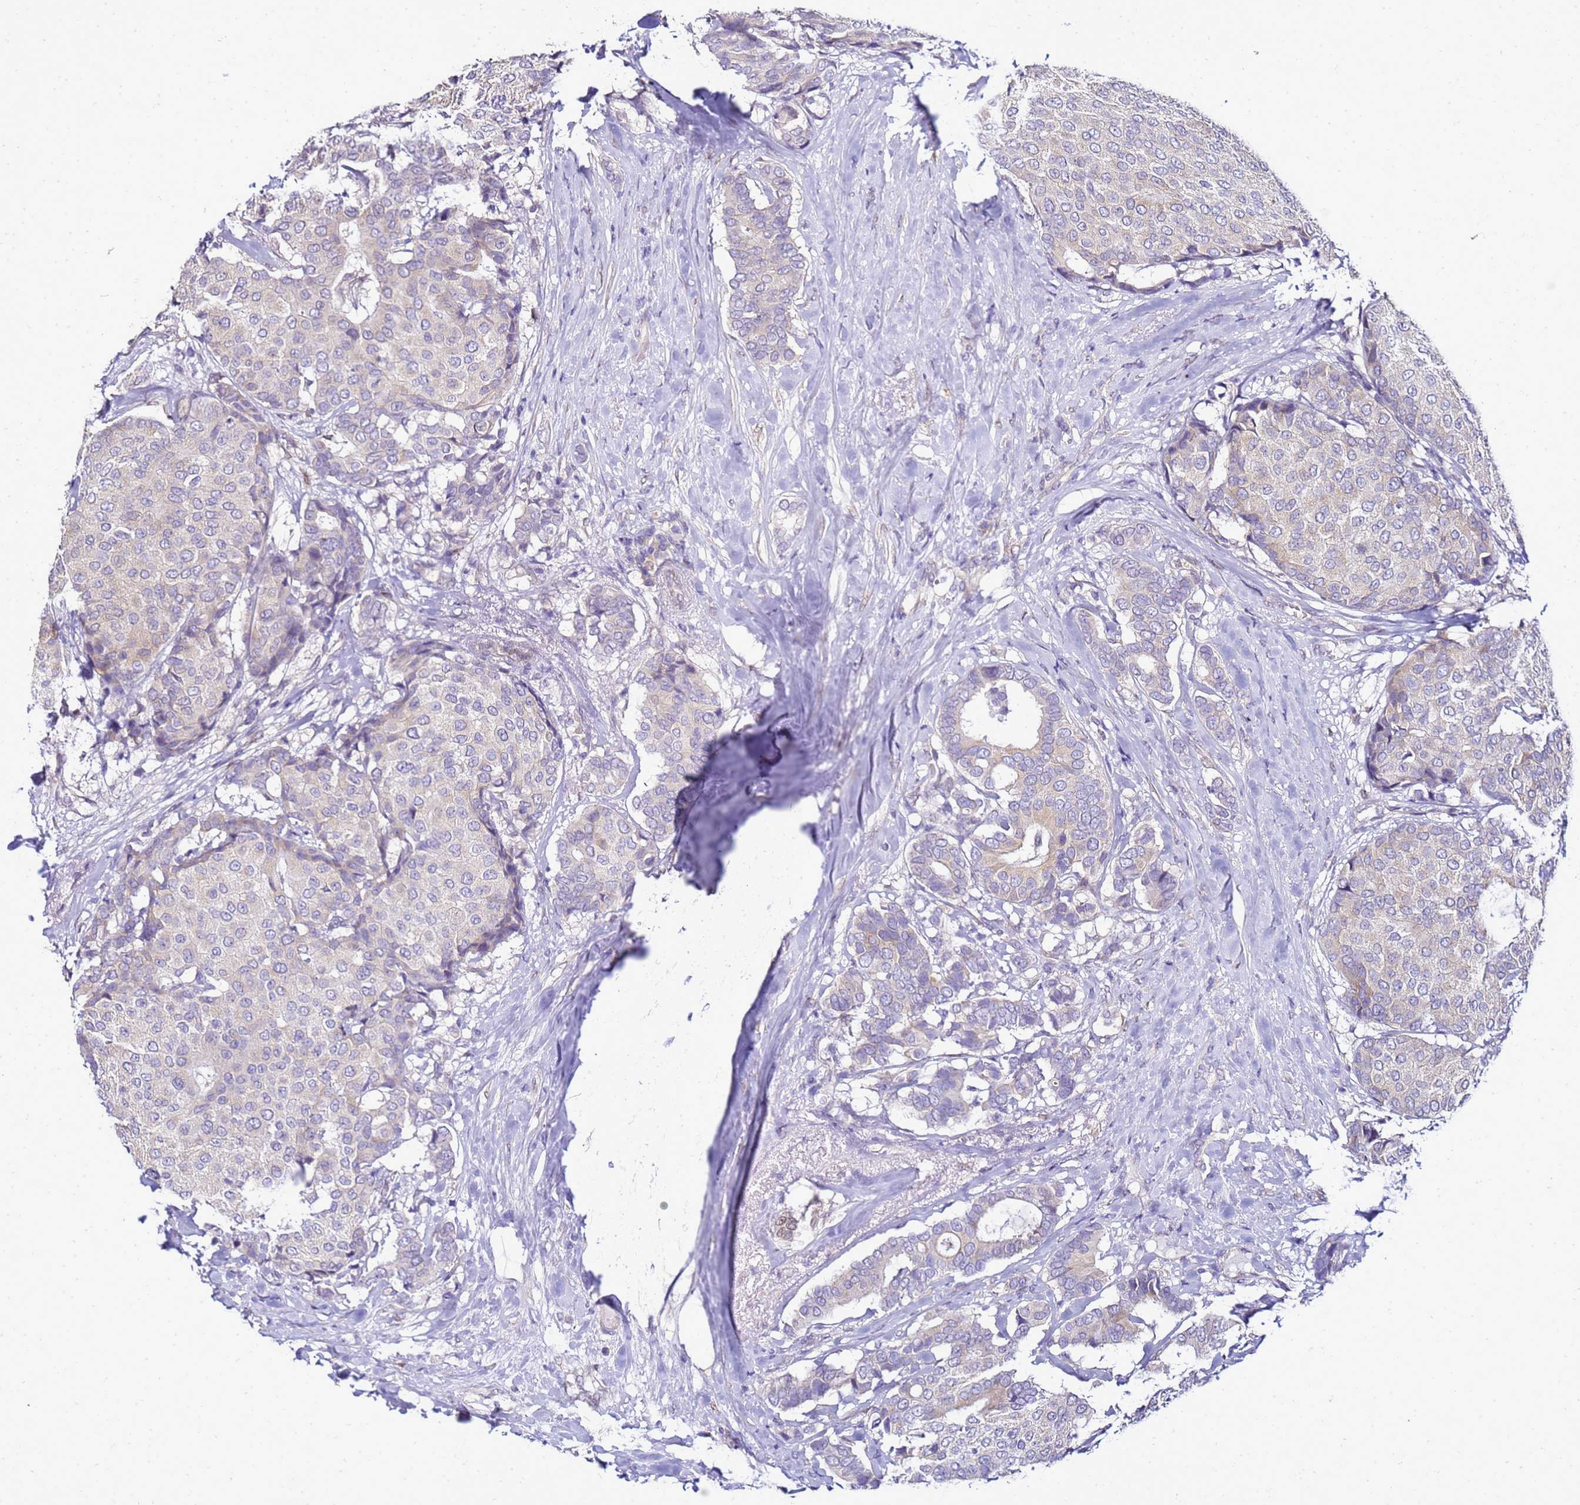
{"staining": {"intensity": "negative", "quantity": "none", "location": "none"}, "tissue": "breast cancer", "cell_type": "Tumor cells", "image_type": "cancer", "snomed": [{"axis": "morphology", "description": "Duct carcinoma"}, {"axis": "topography", "description": "Breast"}], "caption": "Breast intraductal carcinoma was stained to show a protein in brown. There is no significant staining in tumor cells. (DAB immunohistochemistry (IHC) visualized using brightfield microscopy, high magnification).", "gene": "FAM166B", "patient": {"sex": "female", "age": 75}}